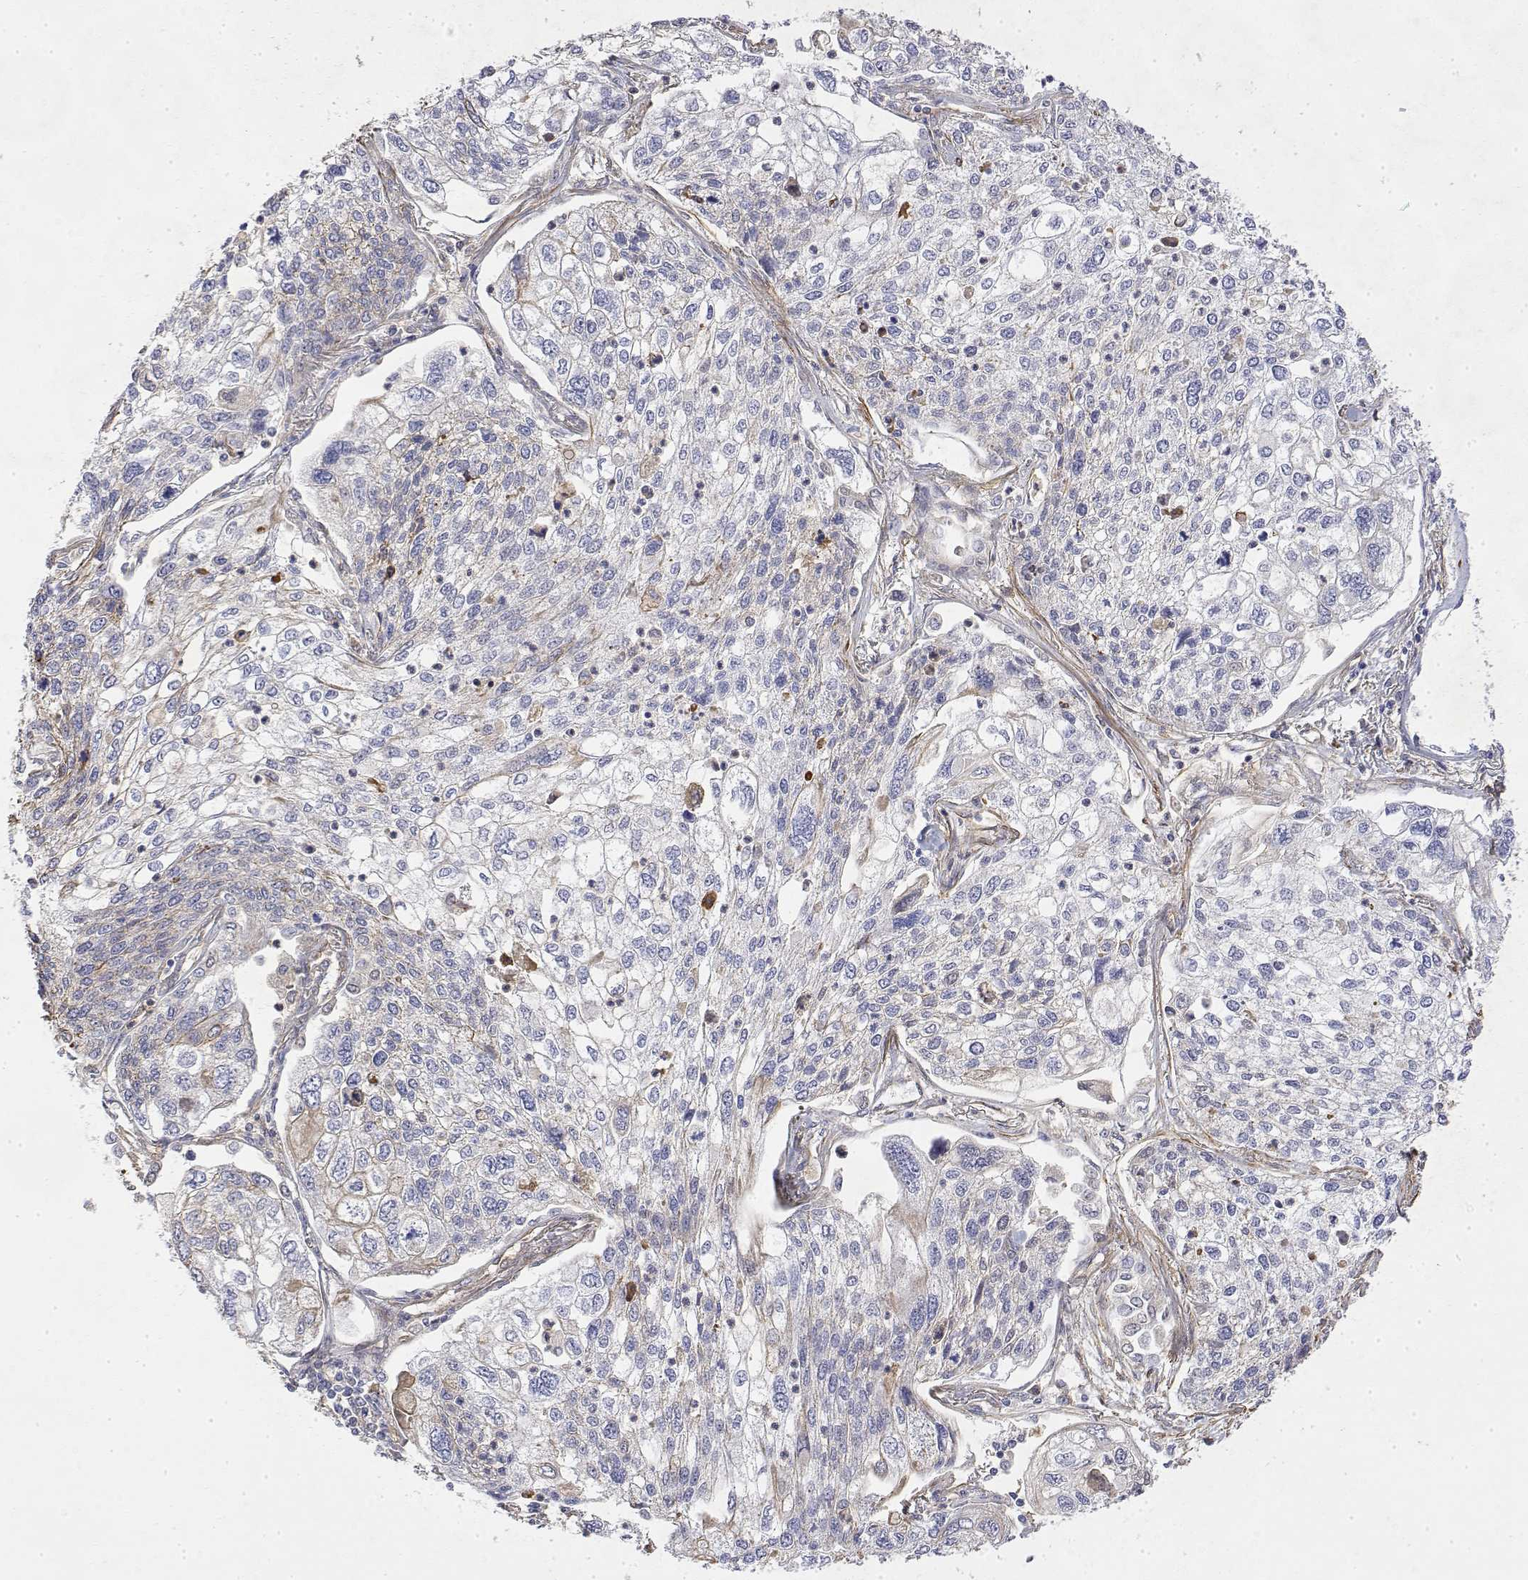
{"staining": {"intensity": "negative", "quantity": "none", "location": "none"}, "tissue": "lung cancer", "cell_type": "Tumor cells", "image_type": "cancer", "snomed": [{"axis": "morphology", "description": "Squamous cell carcinoma, NOS"}, {"axis": "topography", "description": "Lung"}], "caption": "DAB immunohistochemical staining of human lung cancer (squamous cell carcinoma) exhibits no significant staining in tumor cells.", "gene": "SOWAHD", "patient": {"sex": "male", "age": 74}}